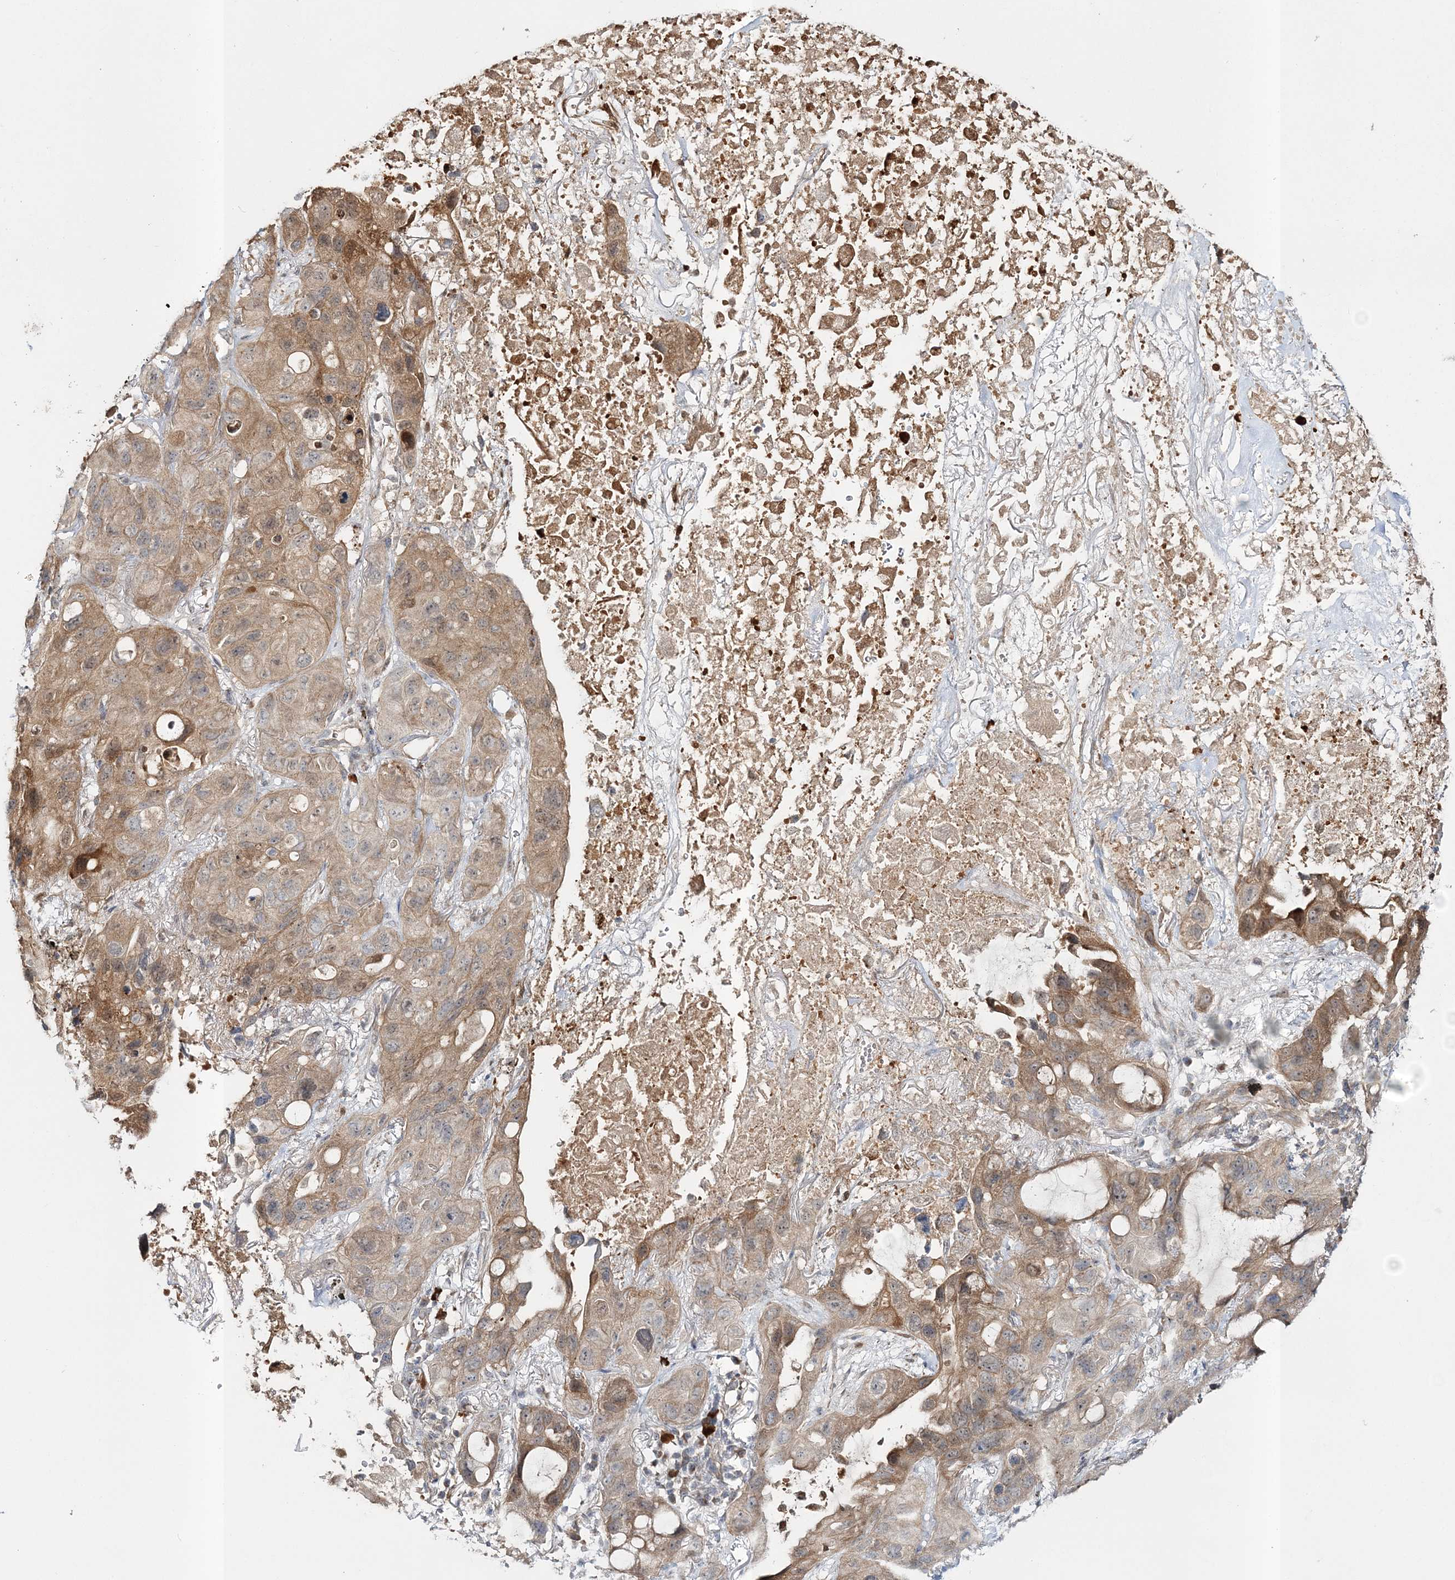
{"staining": {"intensity": "moderate", "quantity": ">75%", "location": "cytoplasmic/membranous"}, "tissue": "lung cancer", "cell_type": "Tumor cells", "image_type": "cancer", "snomed": [{"axis": "morphology", "description": "Squamous cell carcinoma, NOS"}, {"axis": "topography", "description": "Lung"}], "caption": "IHC (DAB (3,3'-diaminobenzidine)) staining of lung squamous cell carcinoma demonstrates moderate cytoplasmic/membranous protein expression in about >75% of tumor cells.", "gene": "MOCS2", "patient": {"sex": "female", "age": 73}}